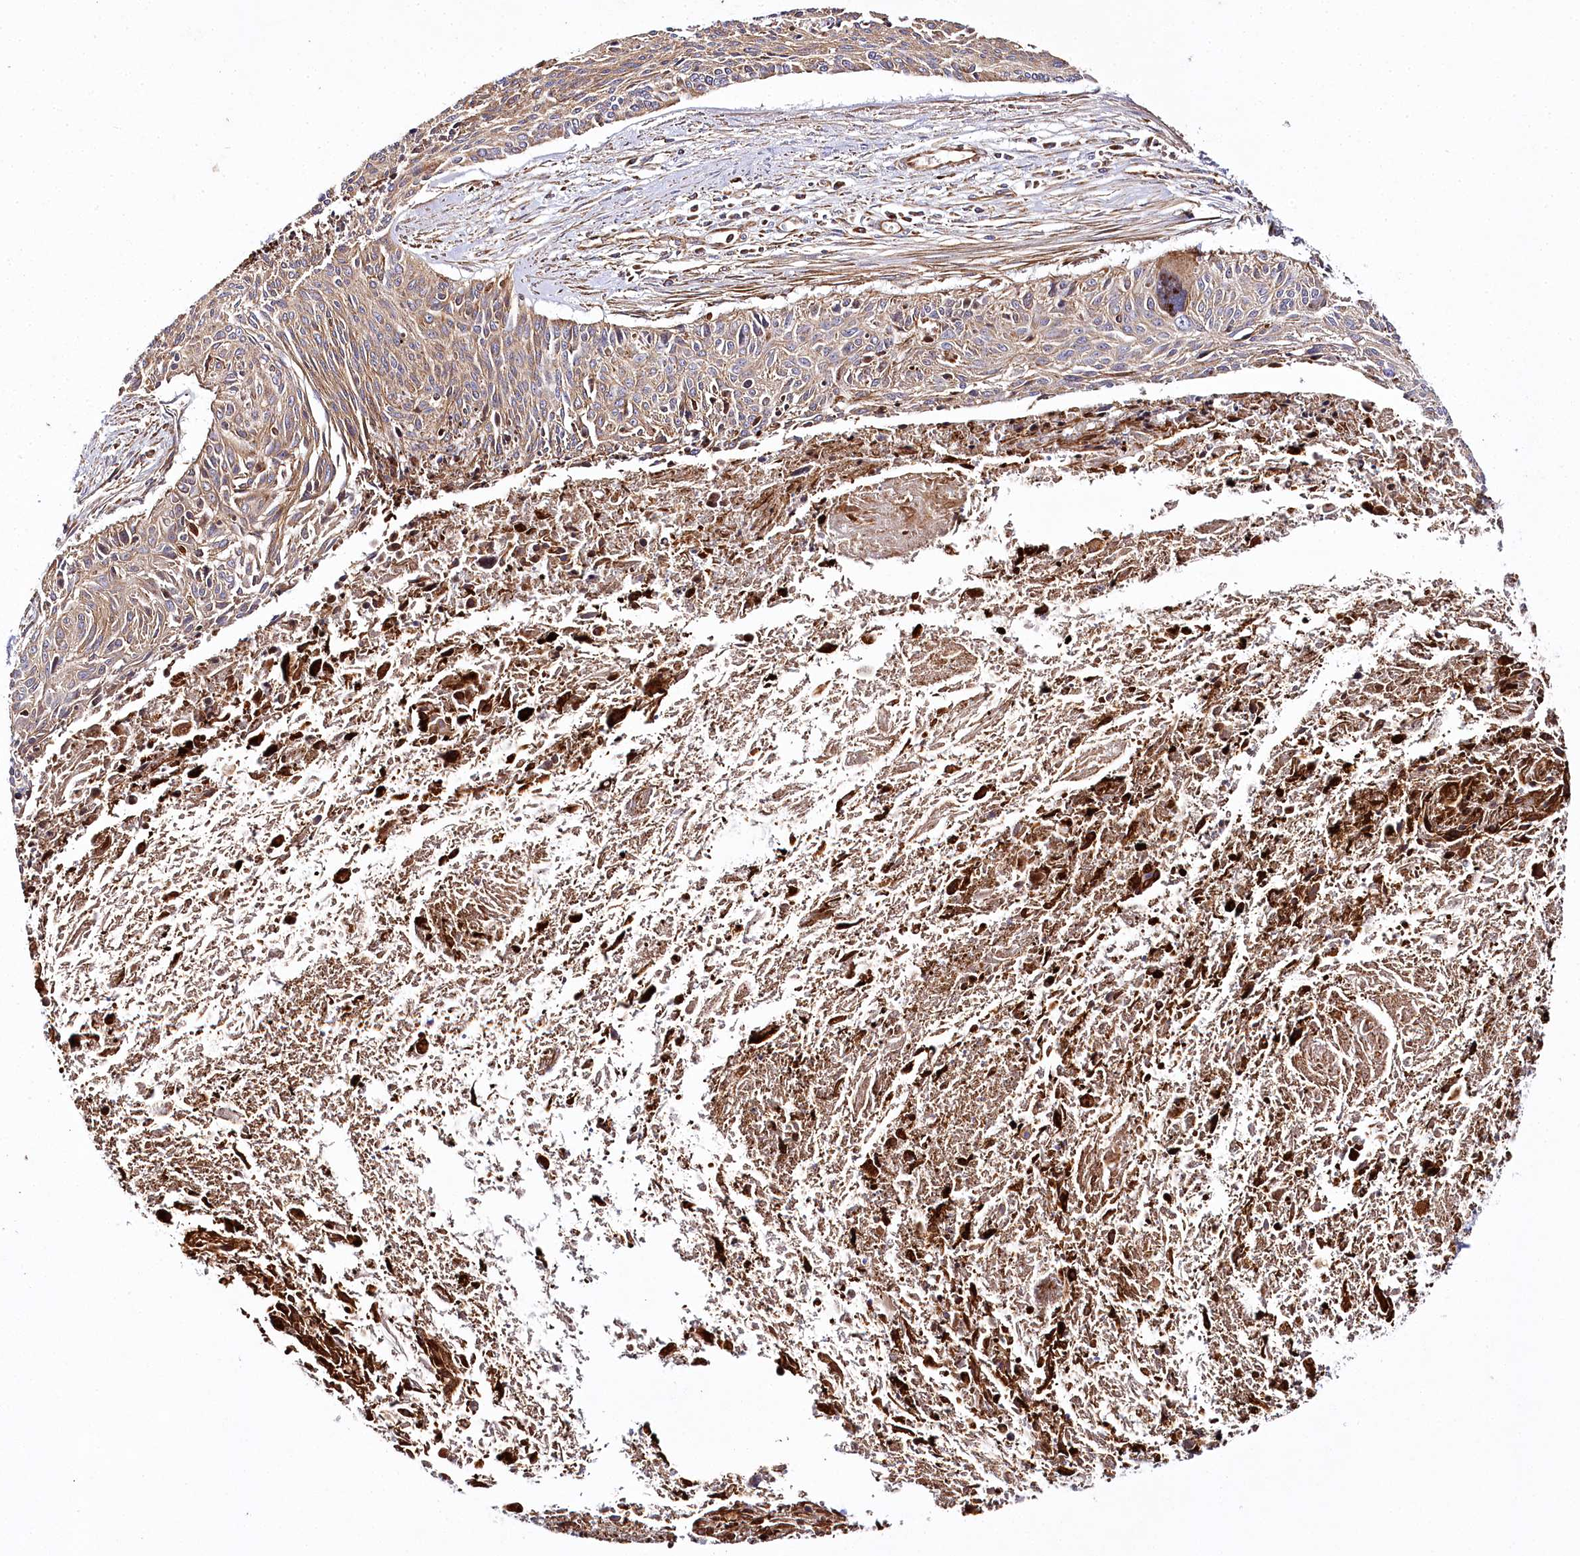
{"staining": {"intensity": "moderate", "quantity": ">75%", "location": "cytoplasmic/membranous"}, "tissue": "cervical cancer", "cell_type": "Tumor cells", "image_type": "cancer", "snomed": [{"axis": "morphology", "description": "Squamous cell carcinoma, NOS"}, {"axis": "topography", "description": "Cervix"}], "caption": "Brown immunohistochemical staining in cervical cancer (squamous cell carcinoma) exhibits moderate cytoplasmic/membranous positivity in about >75% of tumor cells.", "gene": "THUMPD3", "patient": {"sex": "female", "age": 55}}